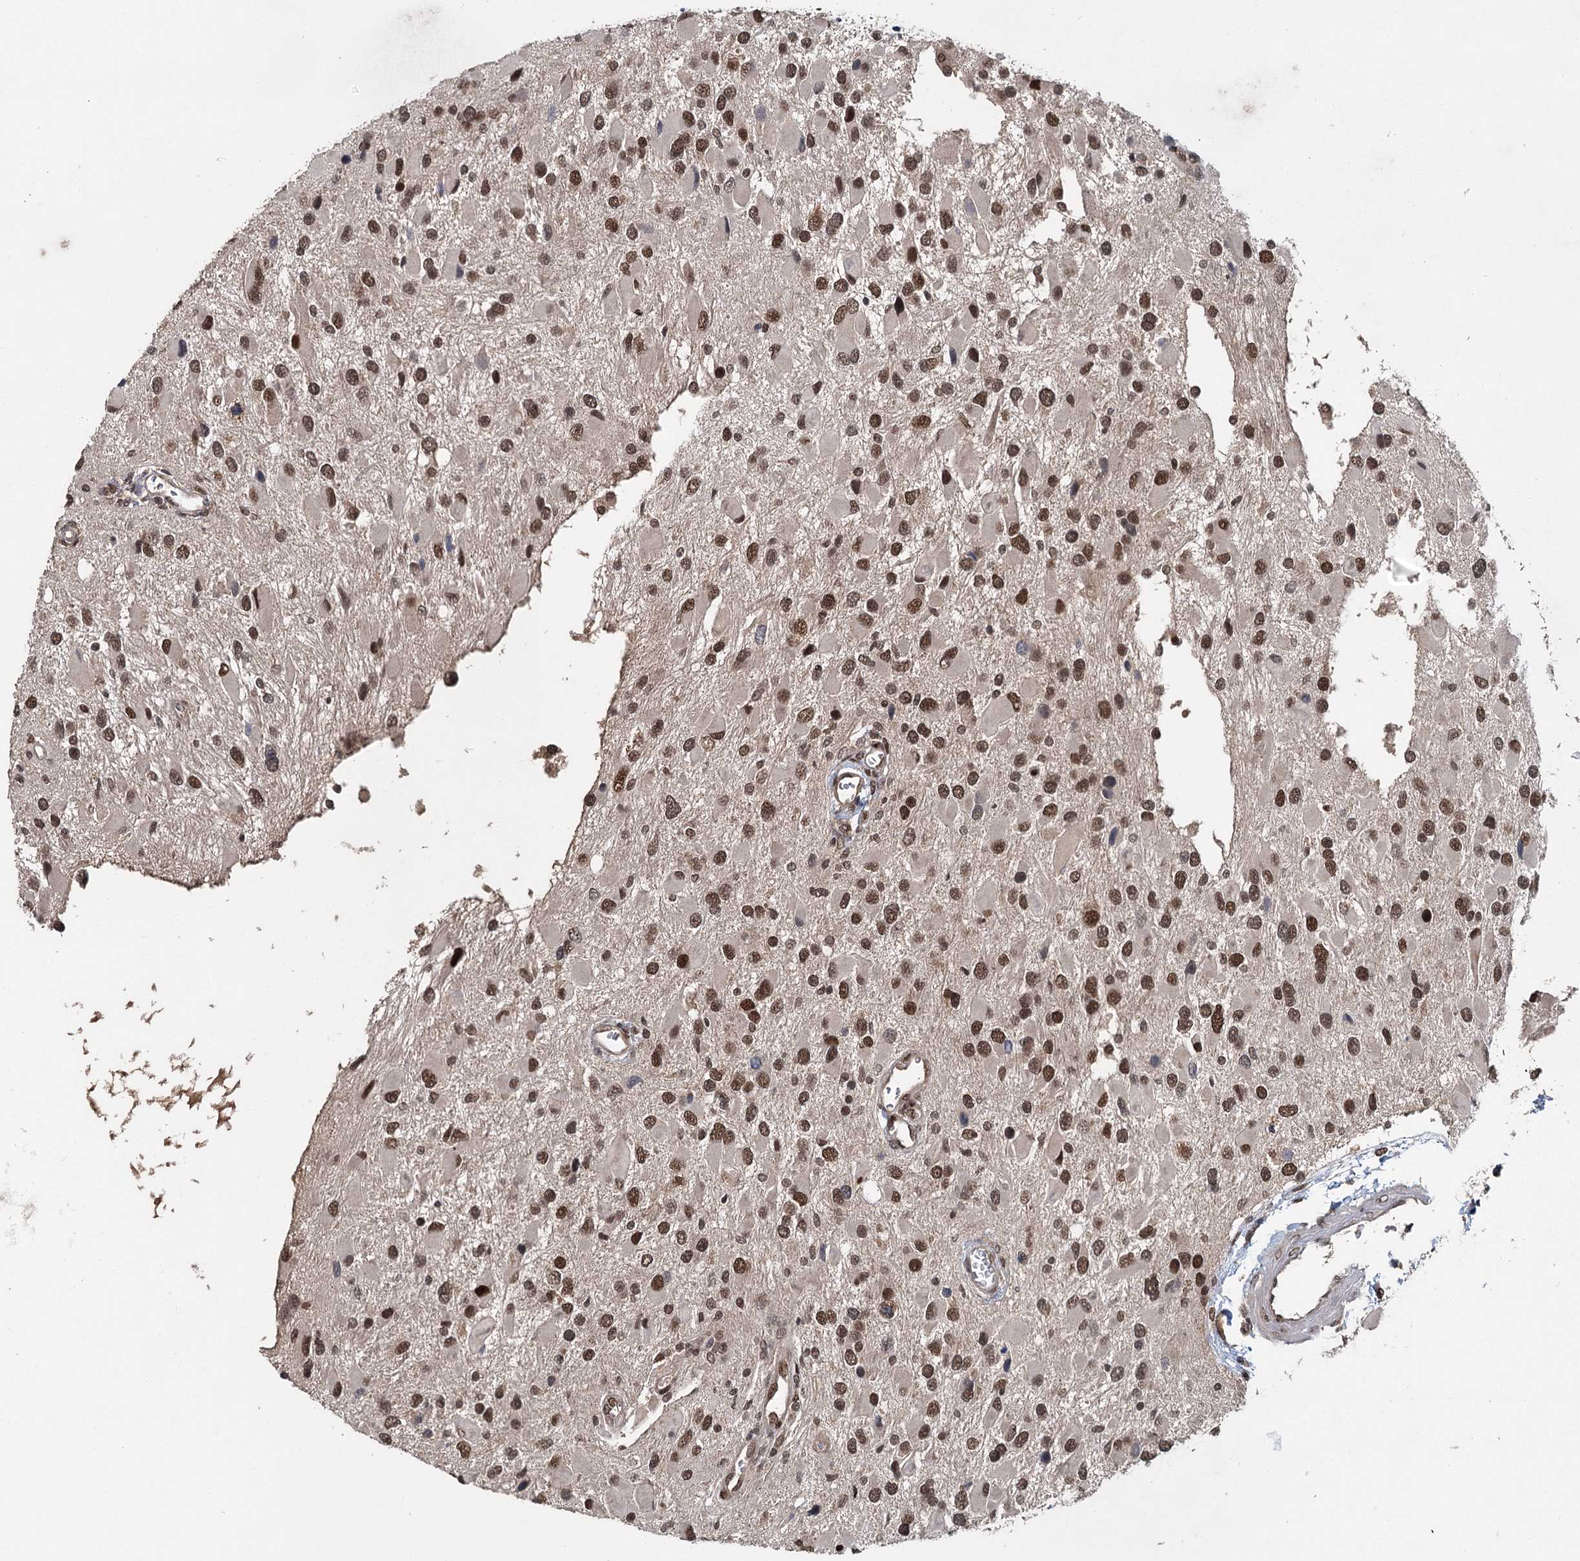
{"staining": {"intensity": "moderate", "quantity": ">75%", "location": "nuclear"}, "tissue": "glioma", "cell_type": "Tumor cells", "image_type": "cancer", "snomed": [{"axis": "morphology", "description": "Glioma, malignant, High grade"}, {"axis": "topography", "description": "Brain"}], "caption": "A micrograph of glioma stained for a protein demonstrates moderate nuclear brown staining in tumor cells.", "gene": "MYG1", "patient": {"sex": "male", "age": 53}}